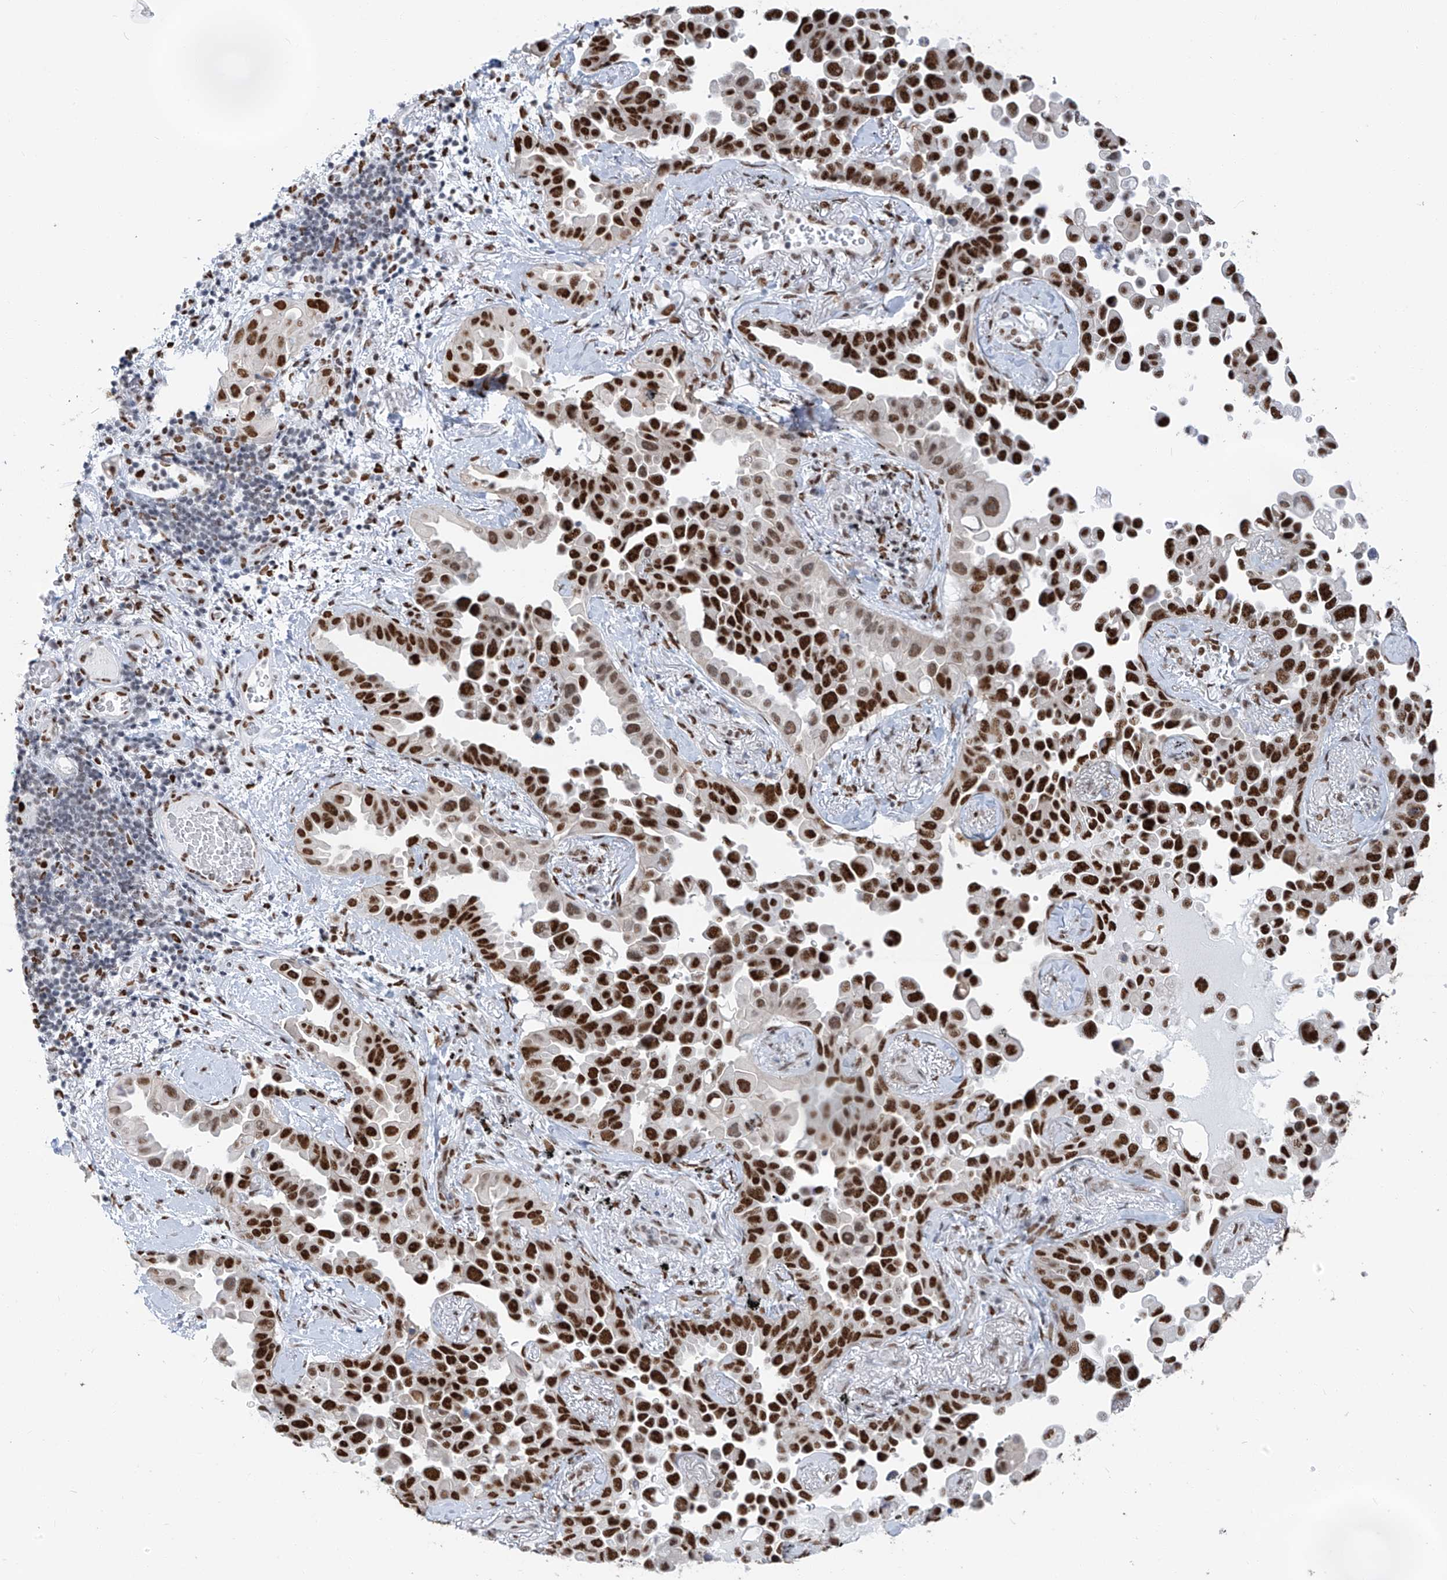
{"staining": {"intensity": "strong", "quantity": "25%-75%", "location": "nuclear"}, "tissue": "lung cancer", "cell_type": "Tumor cells", "image_type": "cancer", "snomed": [{"axis": "morphology", "description": "Adenocarcinoma, NOS"}, {"axis": "topography", "description": "Lung"}], "caption": "High-magnification brightfield microscopy of lung cancer (adenocarcinoma) stained with DAB (brown) and counterstained with hematoxylin (blue). tumor cells exhibit strong nuclear staining is appreciated in about25%-75% of cells.", "gene": "KHSRP", "patient": {"sex": "female", "age": 67}}